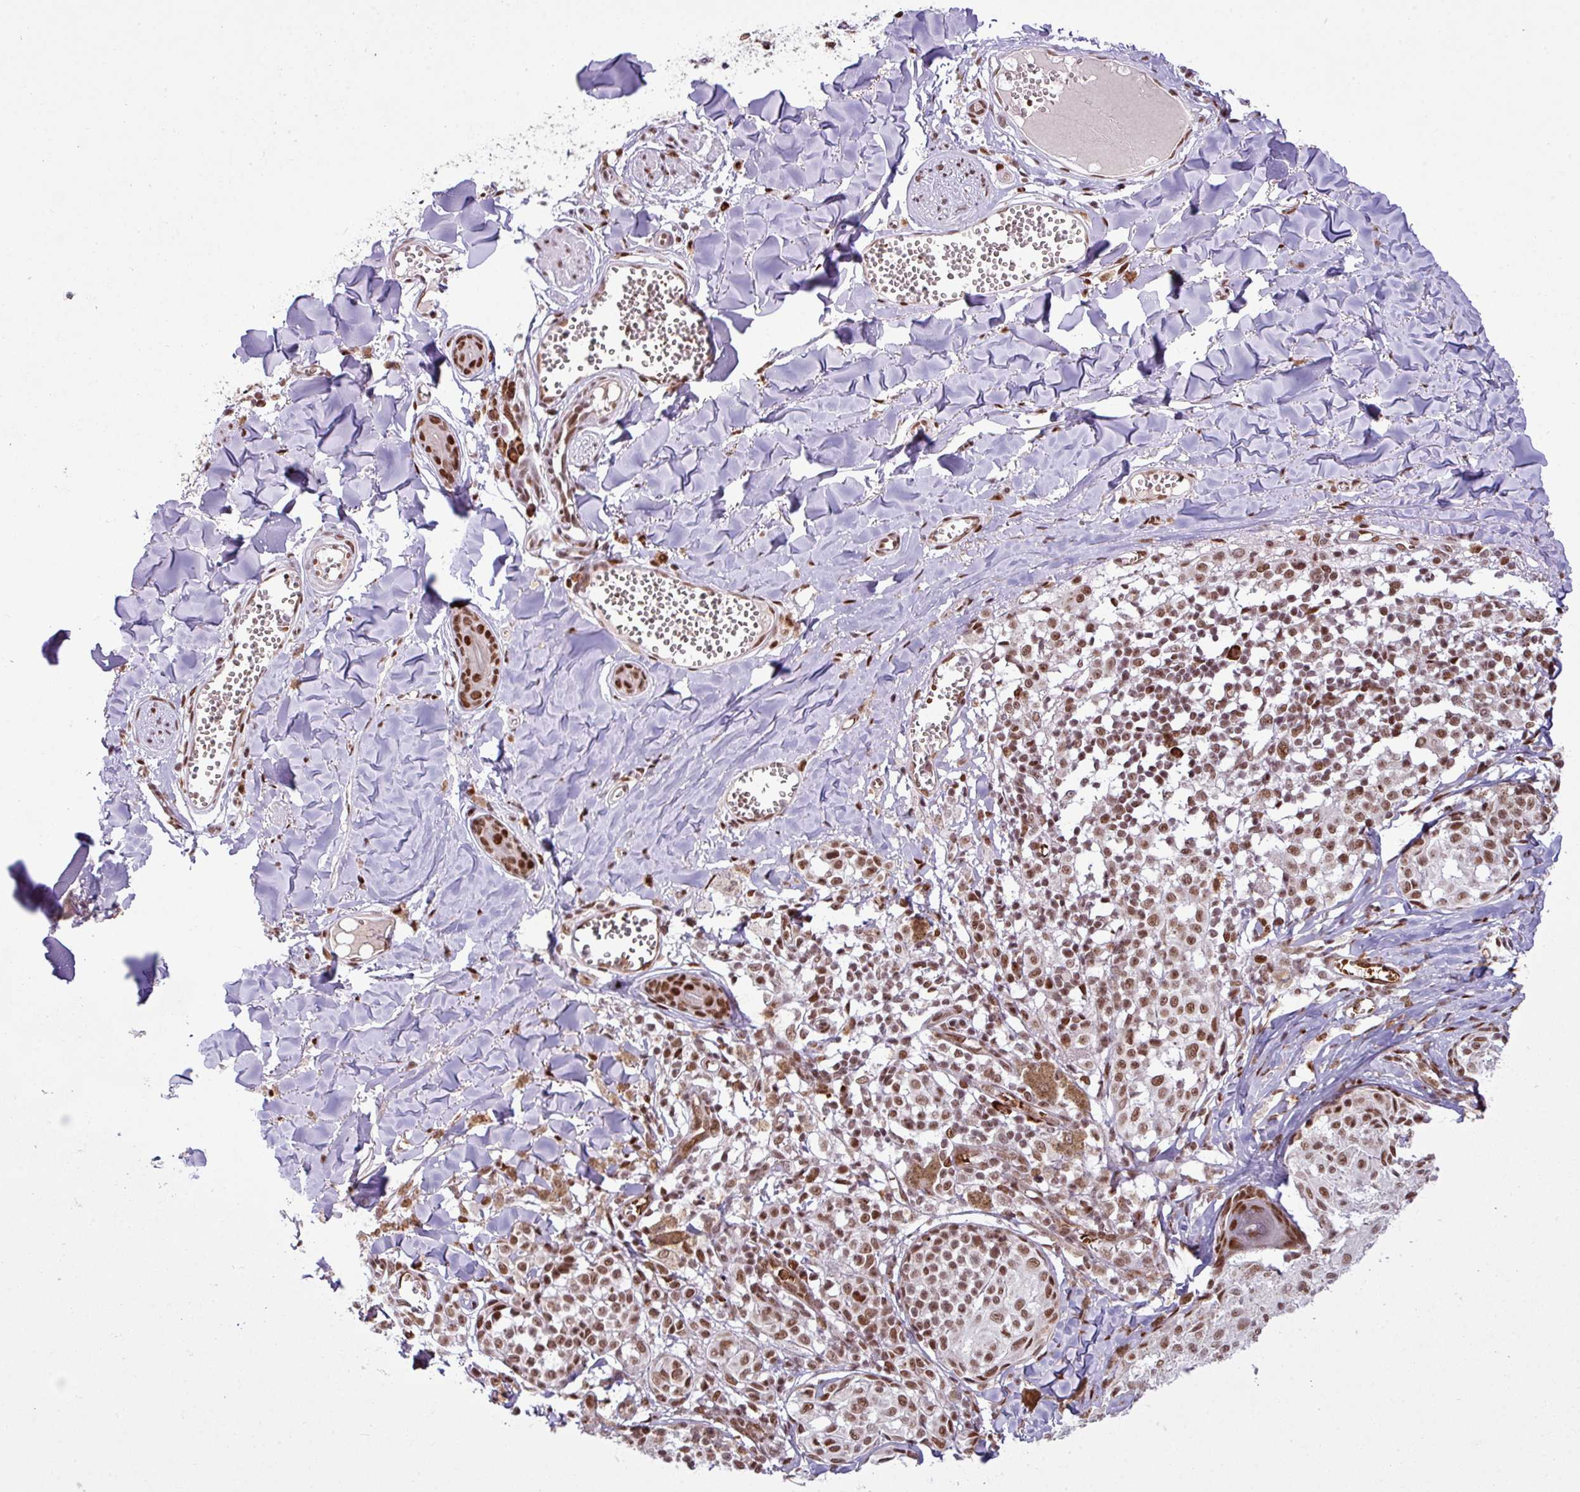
{"staining": {"intensity": "moderate", "quantity": ">75%", "location": "nuclear"}, "tissue": "melanoma", "cell_type": "Tumor cells", "image_type": "cancer", "snomed": [{"axis": "morphology", "description": "Malignant melanoma, NOS"}, {"axis": "topography", "description": "Skin"}], "caption": "Approximately >75% of tumor cells in malignant melanoma demonstrate moderate nuclear protein expression as visualized by brown immunohistochemical staining.", "gene": "PRDM5", "patient": {"sex": "female", "age": 43}}